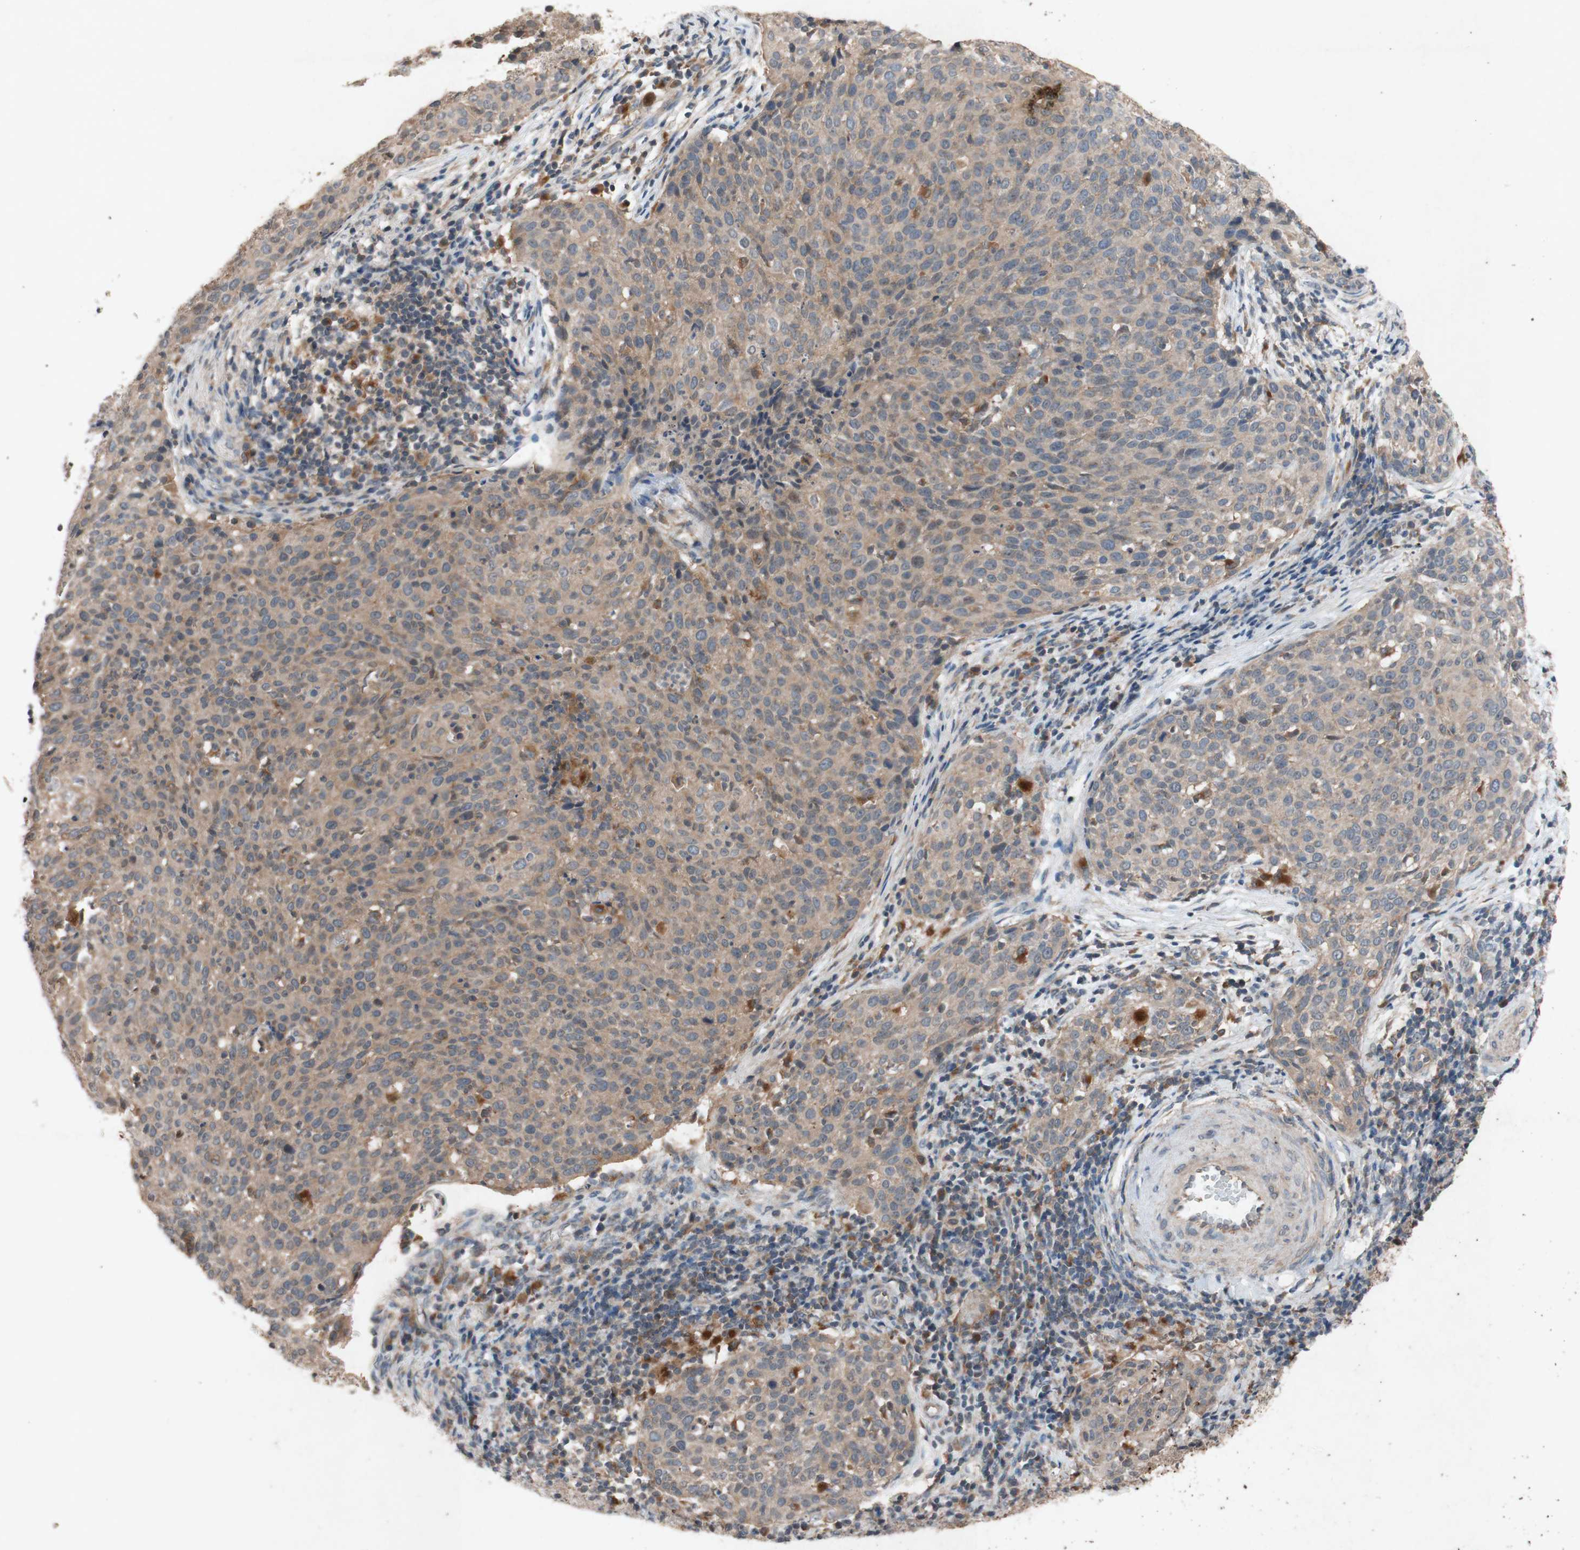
{"staining": {"intensity": "weak", "quantity": ">75%", "location": "cytoplasmic/membranous"}, "tissue": "cervical cancer", "cell_type": "Tumor cells", "image_type": "cancer", "snomed": [{"axis": "morphology", "description": "Squamous cell carcinoma, NOS"}, {"axis": "topography", "description": "Cervix"}], "caption": "IHC micrograph of cervical squamous cell carcinoma stained for a protein (brown), which exhibits low levels of weak cytoplasmic/membranous expression in approximately >75% of tumor cells.", "gene": "ATP6V1F", "patient": {"sex": "female", "age": 38}}